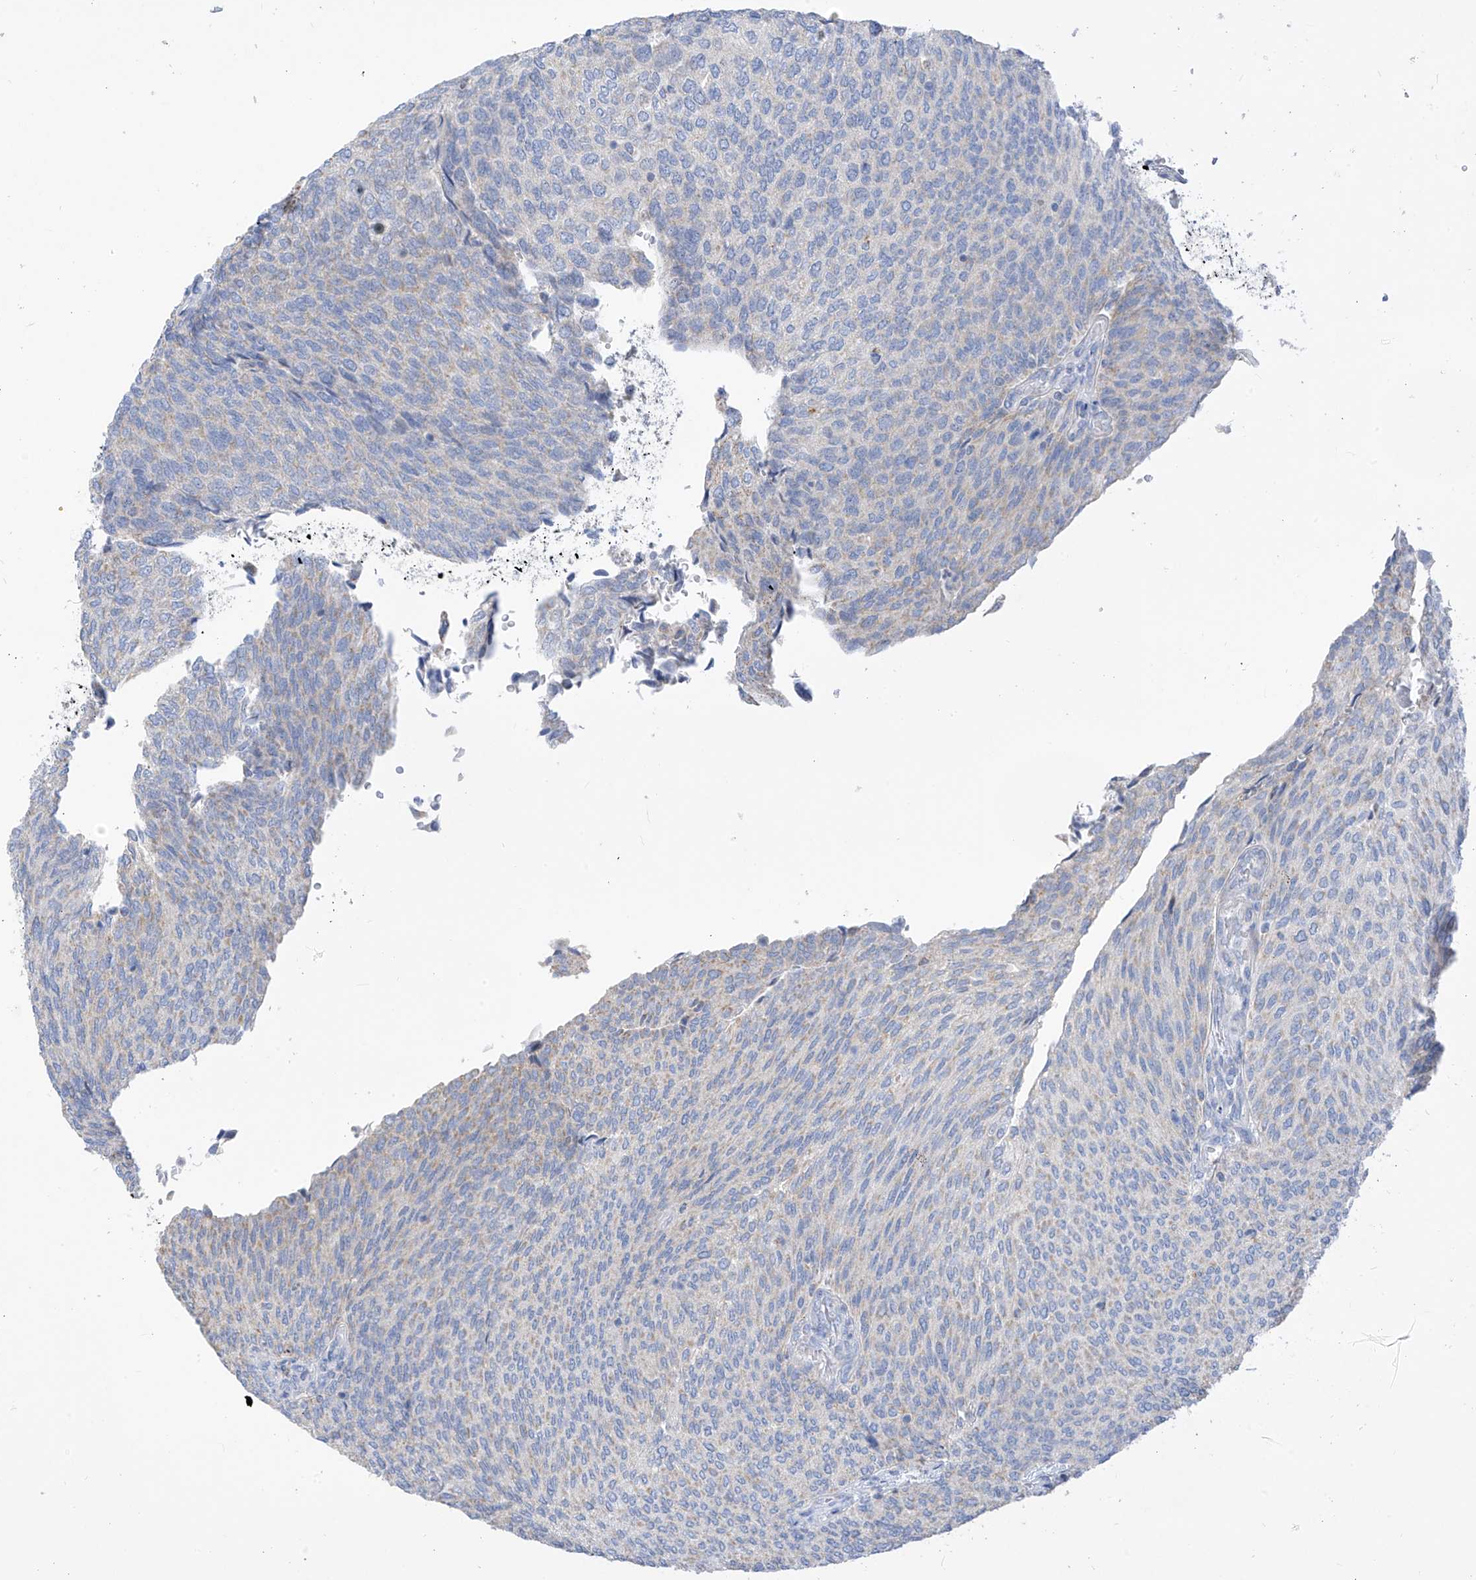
{"staining": {"intensity": "negative", "quantity": "none", "location": "none"}, "tissue": "urothelial cancer", "cell_type": "Tumor cells", "image_type": "cancer", "snomed": [{"axis": "morphology", "description": "Urothelial carcinoma, Low grade"}, {"axis": "topography", "description": "Urinary bladder"}], "caption": "IHC image of urothelial cancer stained for a protein (brown), which shows no staining in tumor cells. (Brightfield microscopy of DAB immunohistochemistry (IHC) at high magnification).", "gene": "ZNF404", "patient": {"sex": "female", "age": 79}}